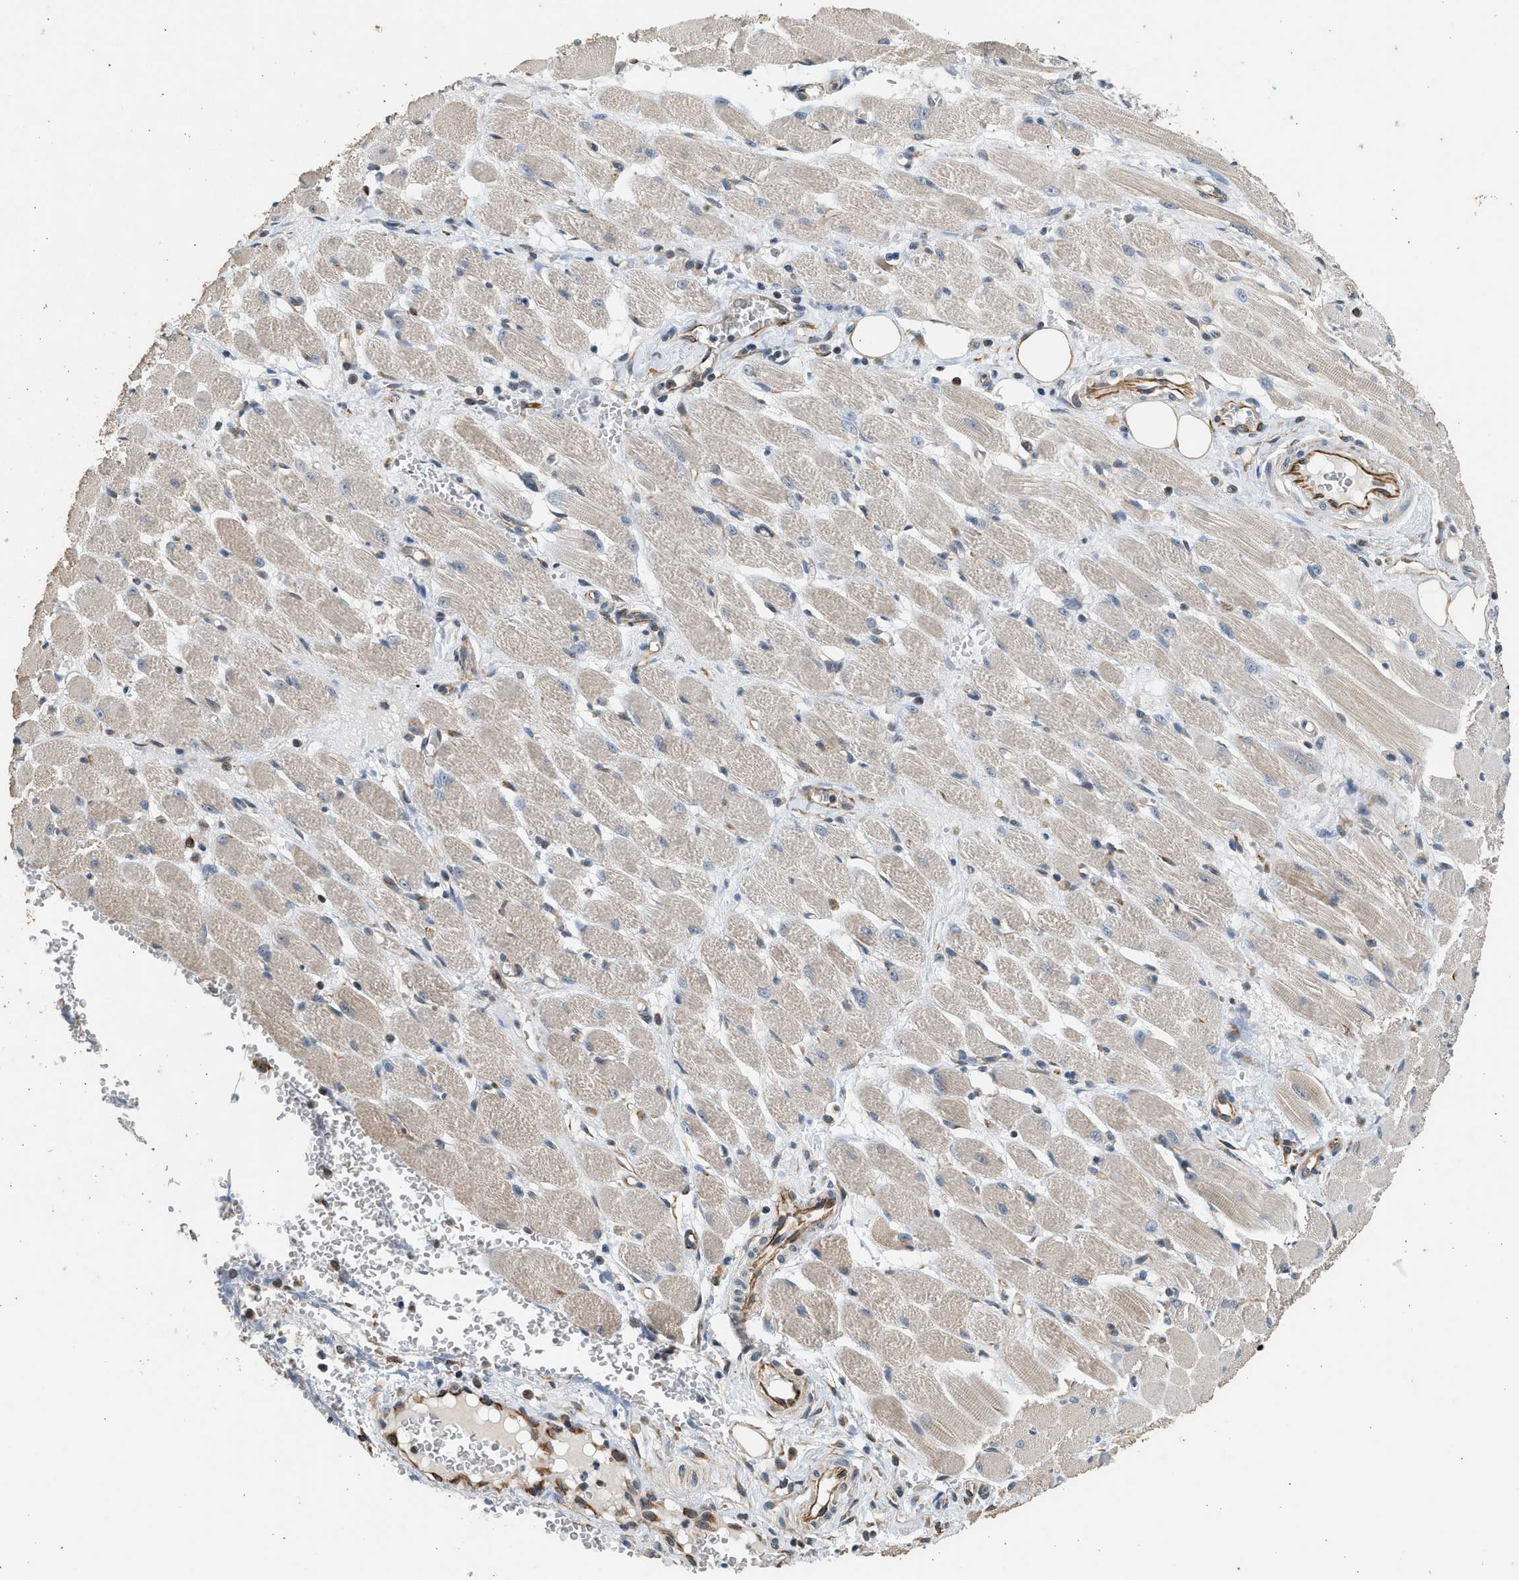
{"staining": {"intensity": "moderate", "quantity": ">75%", "location": "cytoplasmic/membranous,nuclear"}, "tissue": "adipose tissue", "cell_type": "Adipocytes", "image_type": "normal", "snomed": [{"axis": "morphology", "description": "Squamous cell carcinoma, NOS"}, {"axis": "topography", "description": "Oral tissue"}, {"axis": "topography", "description": "Head-Neck"}], "caption": "Immunohistochemical staining of normal human adipose tissue demonstrates >75% levels of moderate cytoplasmic/membranous,nuclear protein positivity in approximately >75% of adipocytes.", "gene": "PCLO", "patient": {"sex": "female", "age": 50}}